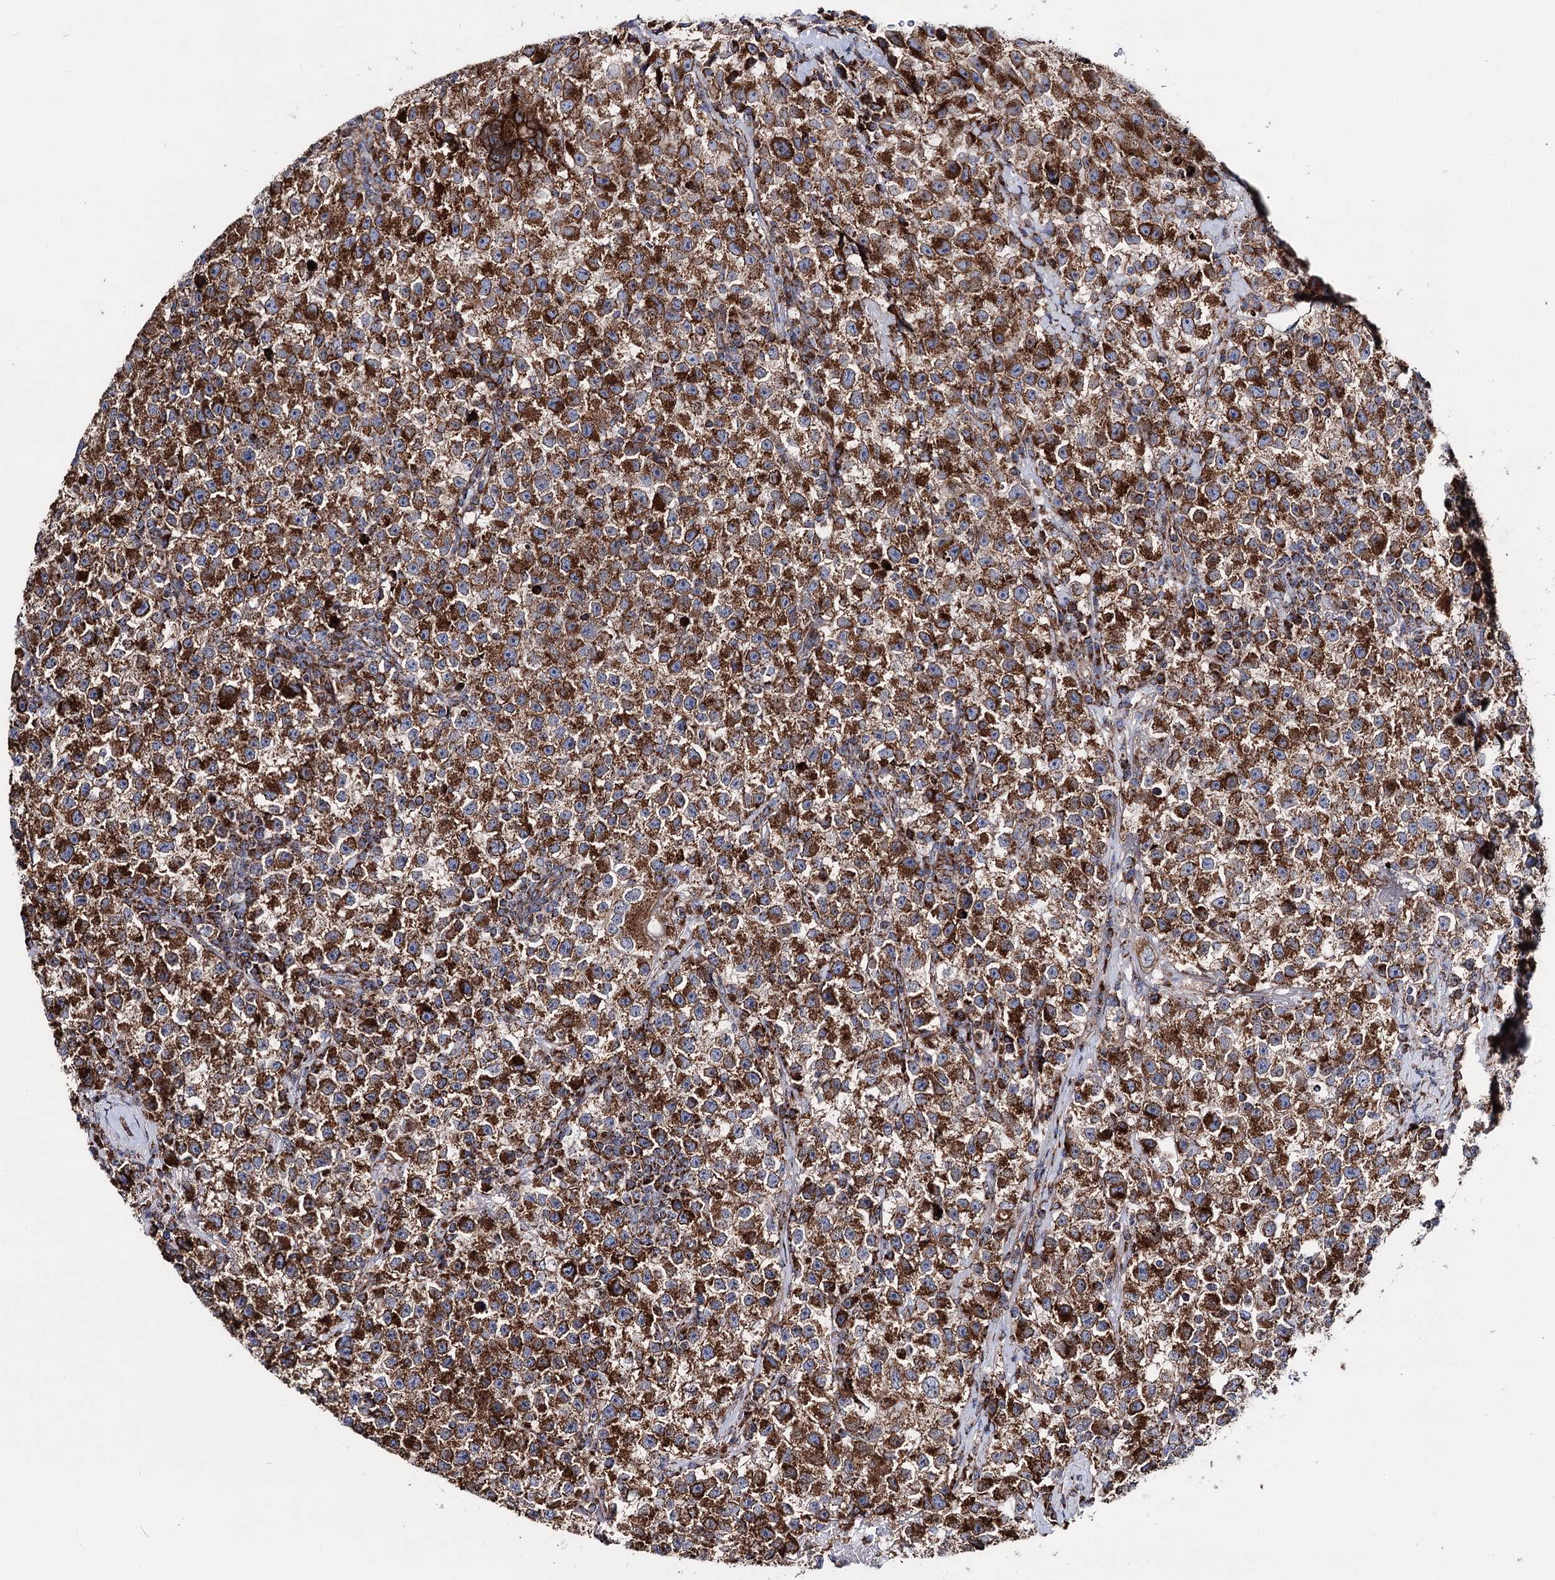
{"staining": {"intensity": "strong", "quantity": ">75%", "location": "cytoplasmic/membranous"}, "tissue": "testis cancer", "cell_type": "Tumor cells", "image_type": "cancer", "snomed": [{"axis": "morphology", "description": "Seminoma, NOS"}, {"axis": "topography", "description": "Testis"}], "caption": "High-magnification brightfield microscopy of testis cancer (seminoma) stained with DAB (3,3'-diaminobenzidine) (brown) and counterstained with hematoxylin (blue). tumor cells exhibit strong cytoplasmic/membranous expression is identified in approximately>75% of cells. (DAB IHC with brightfield microscopy, high magnification).", "gene": "MSANTD2", "patient": {"sex": "male", "age": 22}}